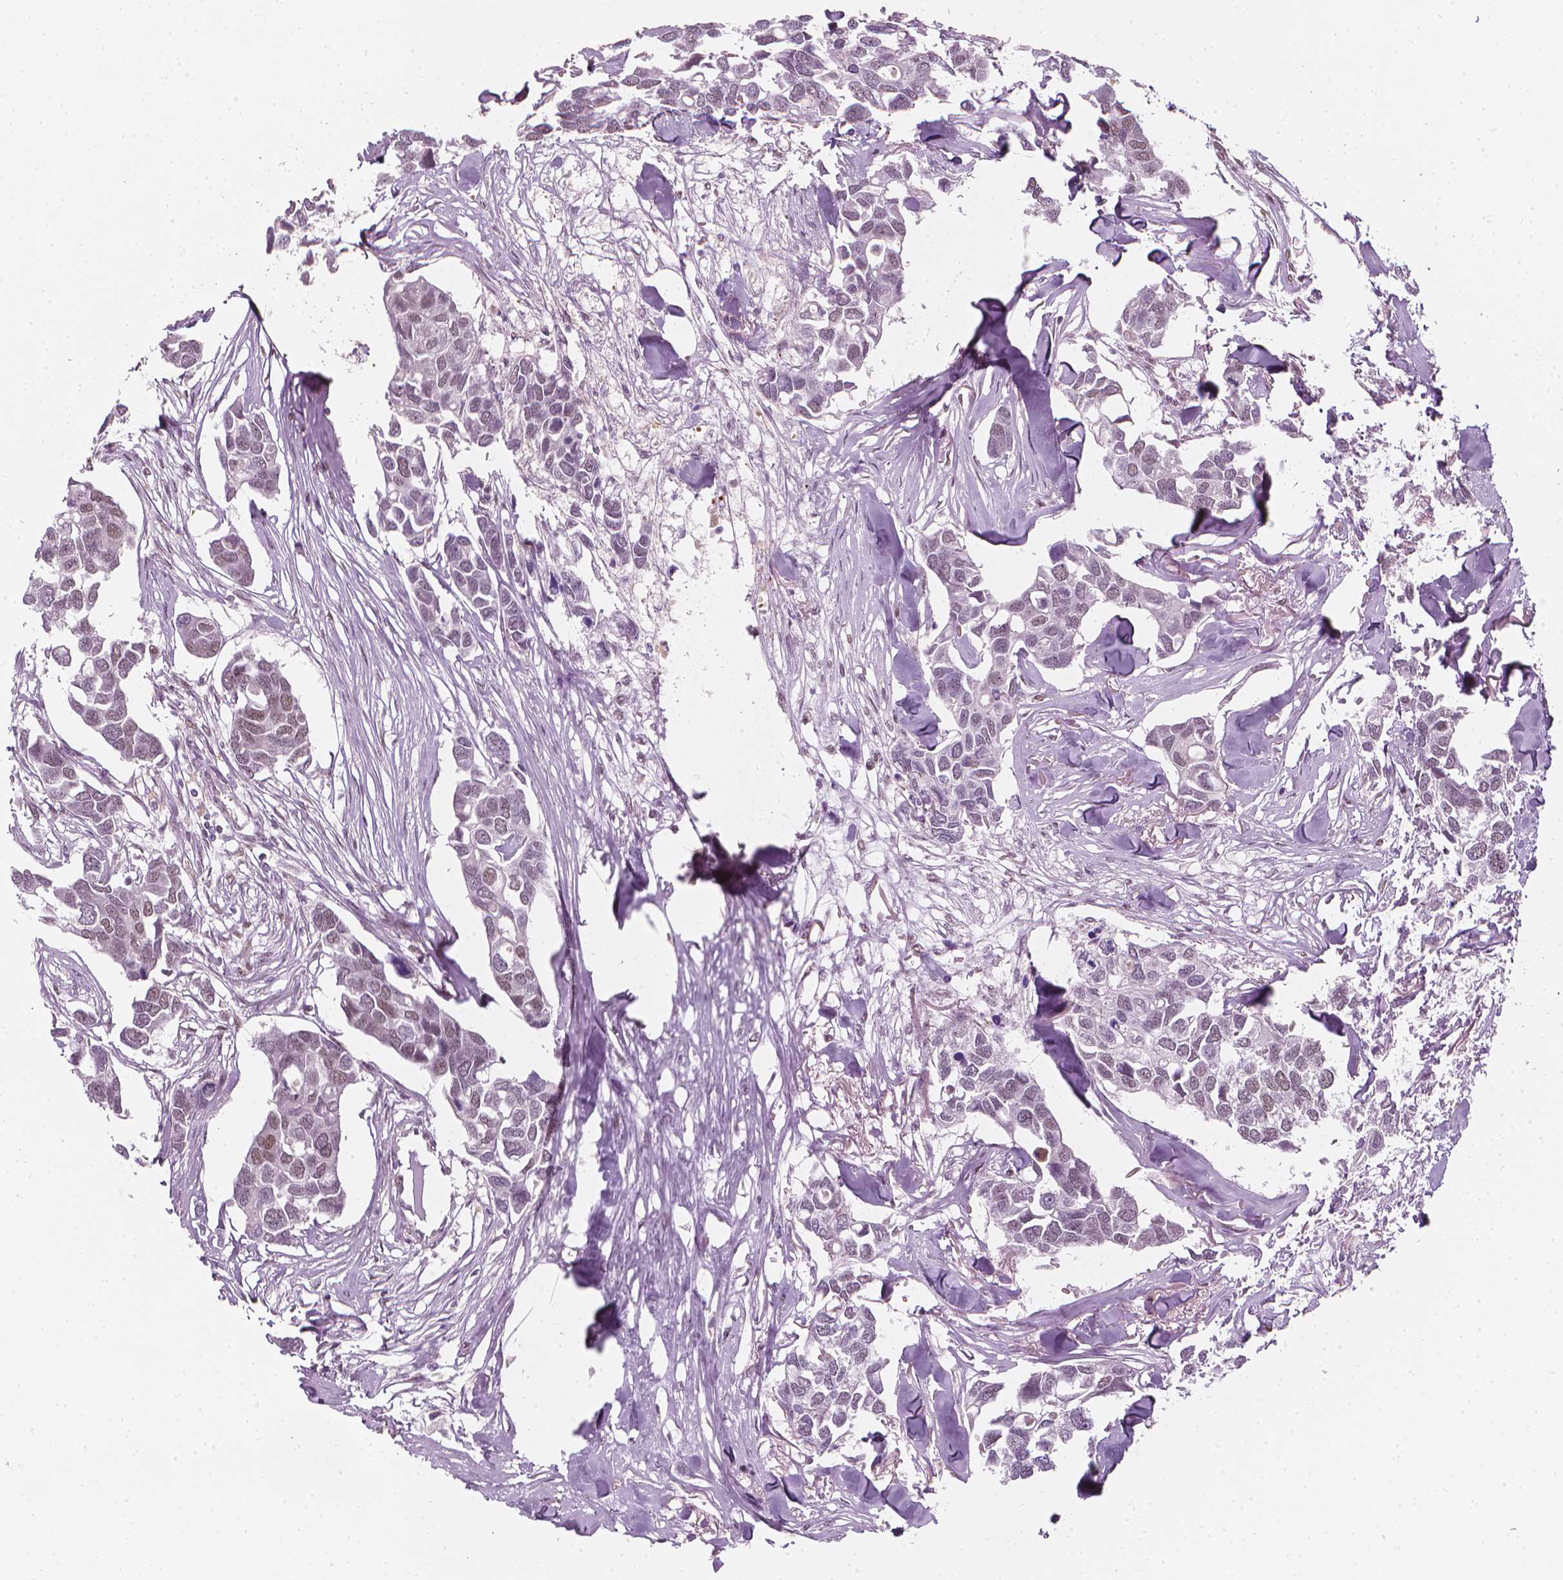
{"staining": {"intensity": "weak", "quantity": "25%-75%", "location": "nuclear"}, "tissue": "breast cancer", "cell_type": "Tumor cells", "image_type": "cancer", "snomed": [{"axis": "morphology", "description": "Duct carcinoma"}, {"axis": "topography", "description": "Breast"}], "caption": "IHC (DAB (3,3'-diaminobenzidine)) staining of human breast cancer (intraductal carcinoma) demonstrates weak nuclear protein expression in about 25%-75% of tumor cells.", "gene": "ELF2", "patient": {"sex": "female", "age": 83}}